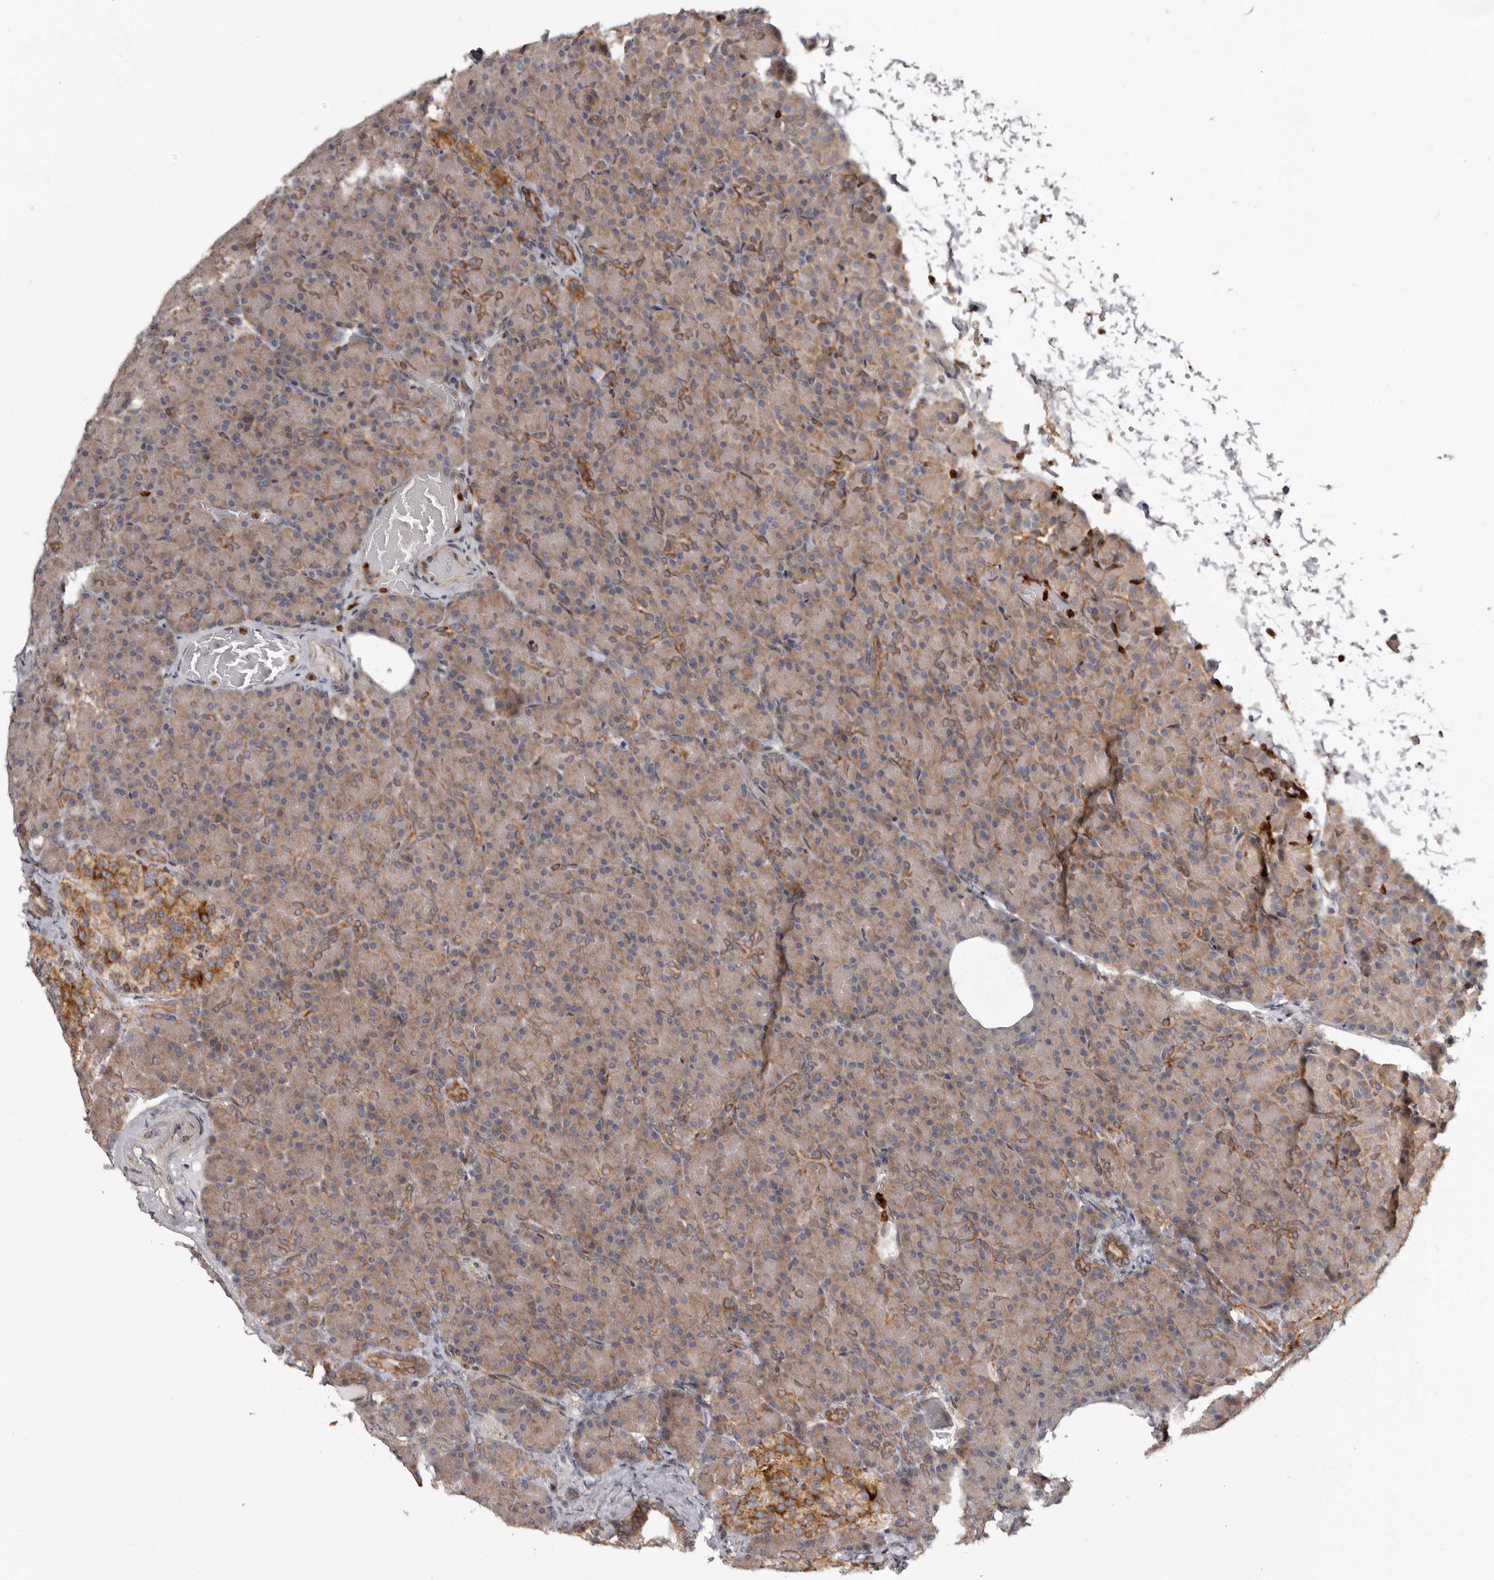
{"staining": {"intensity": "moderate", "quantity": ">75%", "location": "cytoplasmic/membranous"}, "tissue": "pancreas", "cell_type": "Exocrine glandular cells", "image_type": "normal", "snomed": [{"axis": "morphology", "description": "Normal tissue, NOS"}, {"axis": "topography", "description": "Pancreas"}], "caption": "Pancreas stained with IHC demonstrates moderate cytoplasmic/membranous expression in about >75% of exocrine glandular cells.", "gene": "C4orf3", "patient": {"sex": "female", "age": 43}}